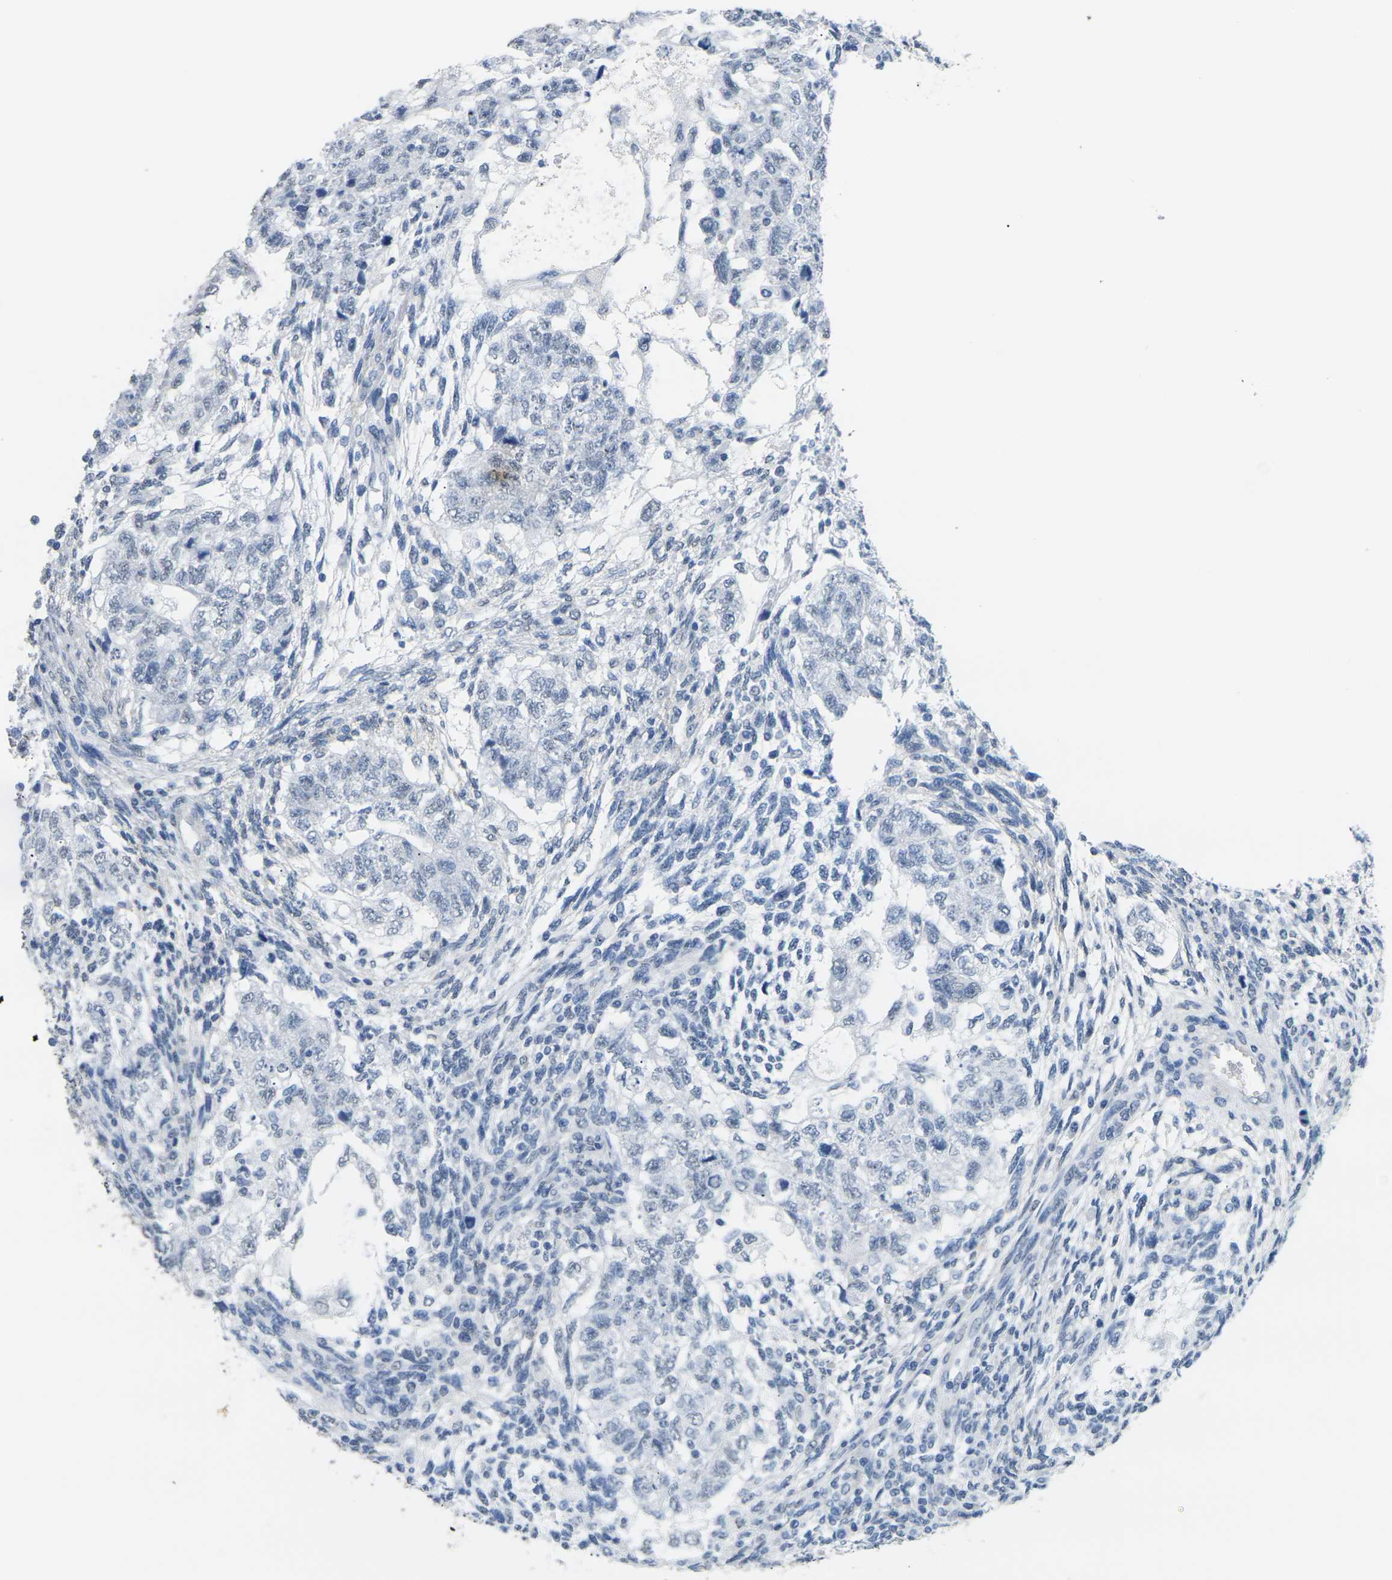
{"staining": {"intensity": "negative", "quantity": "none", "location": "none"}, "tissue": "testis cancer", "cell_type": "Tumor cells", "image_type": "cancer", "snomed": [{"axis": "morphology", "description": "Normal tissue, NOS"}, {"axis": "morphology", "description": "Carcinoma, Embryonal, NOS"}, {"axis": "topography", "description": "Testis"}], "caption": "This micrograph is of testis cancer stained with IHC to label a protein in brown with the nuclei are counter-stained blue. There is no expression in tumor cells. The staining is performed using DAB brown chromogen with nuclei counter-stained in using hematoxylin.", "gene": "CTAG1A", "patient": {"sex": "male", "age": 36}}